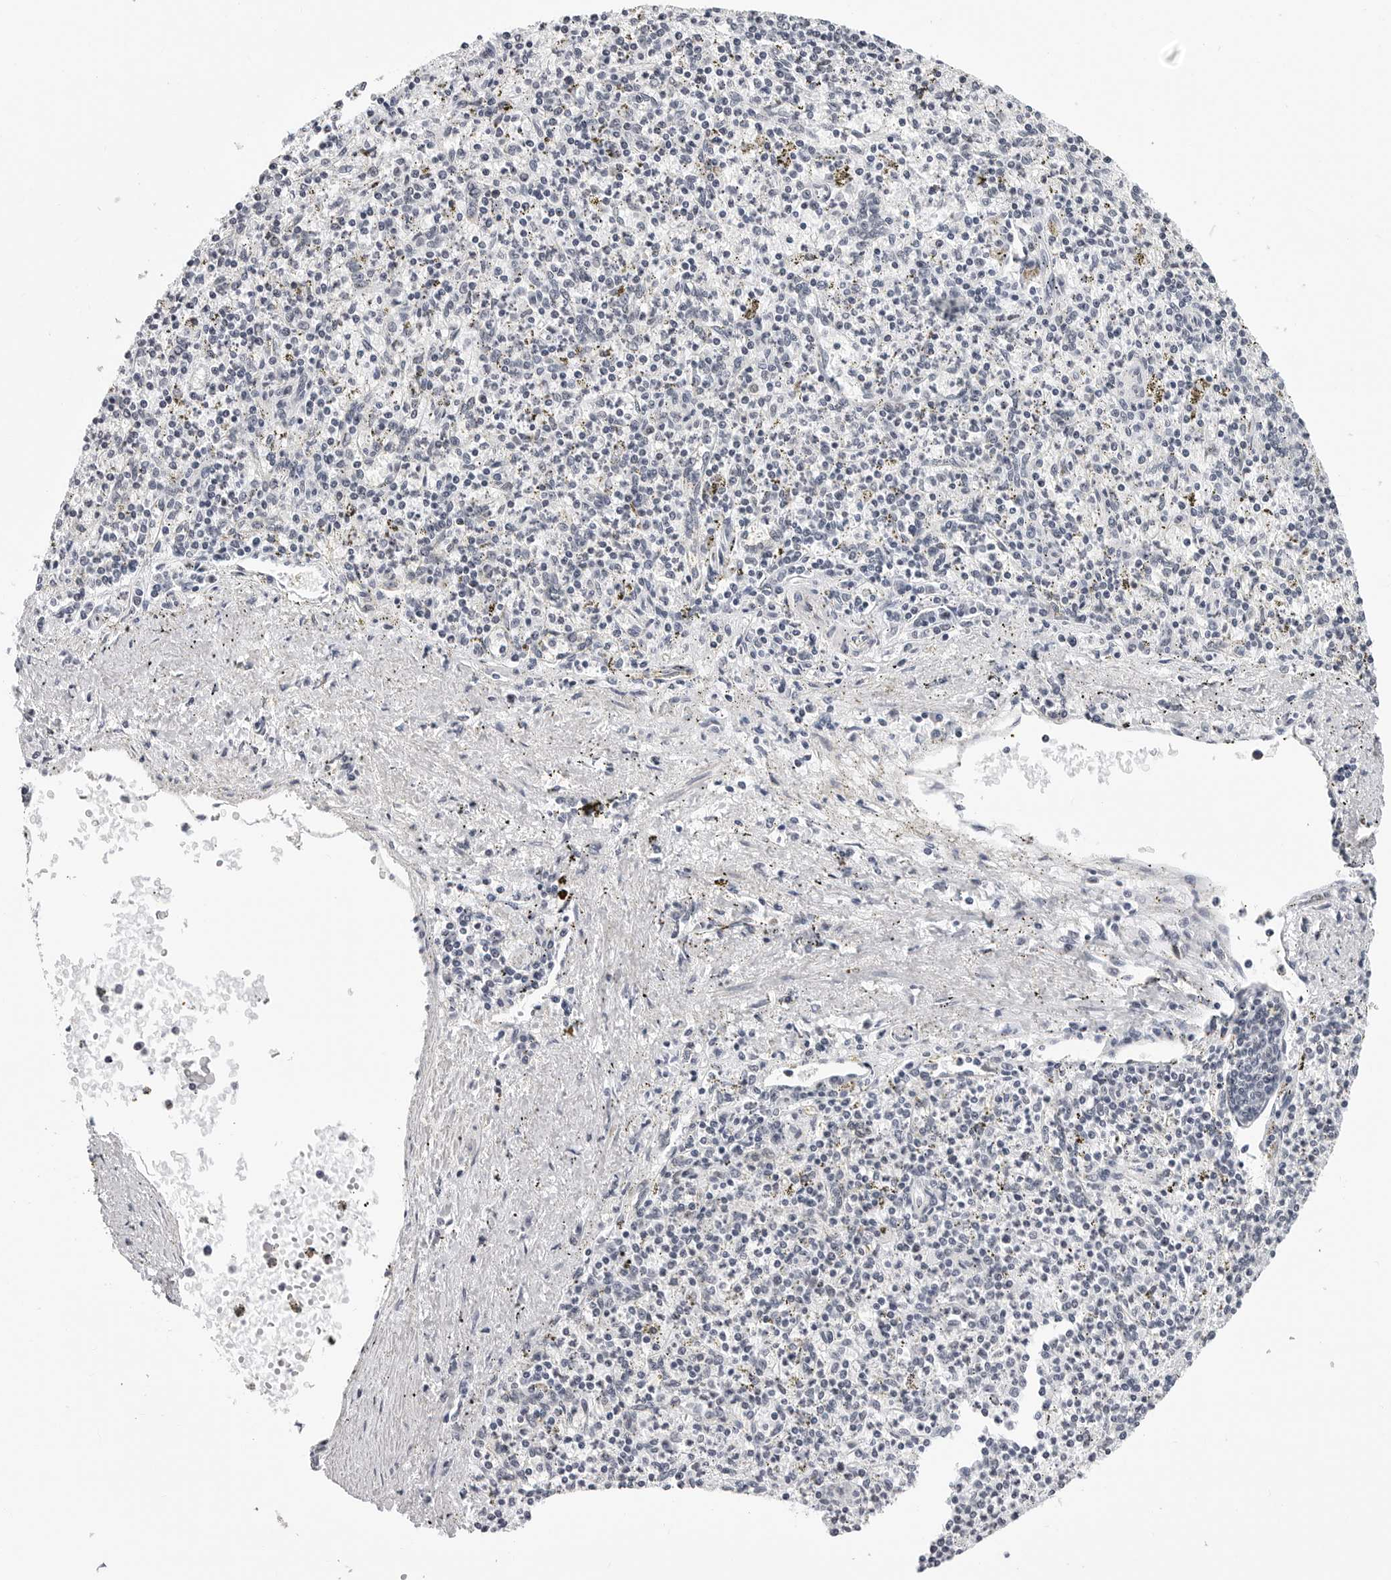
{"staining": {"intensity": "negative", "quantity": "none", "location": "none"}, "tissue": "spleen", "cell_type": "Cells in red pulp", "image_type": "normal", "snomed": [{"axis": "morphology", "description": "Normal tissue, NOS"}, {"axis": "topography", "description": "Spleen"}], "caption": "Immunohistochemical staining of benign spleen exhibits no significant positivity in cells in red pulp.", "gene": "SF3B4", "patient": {"sex": "male", "age": 72}}